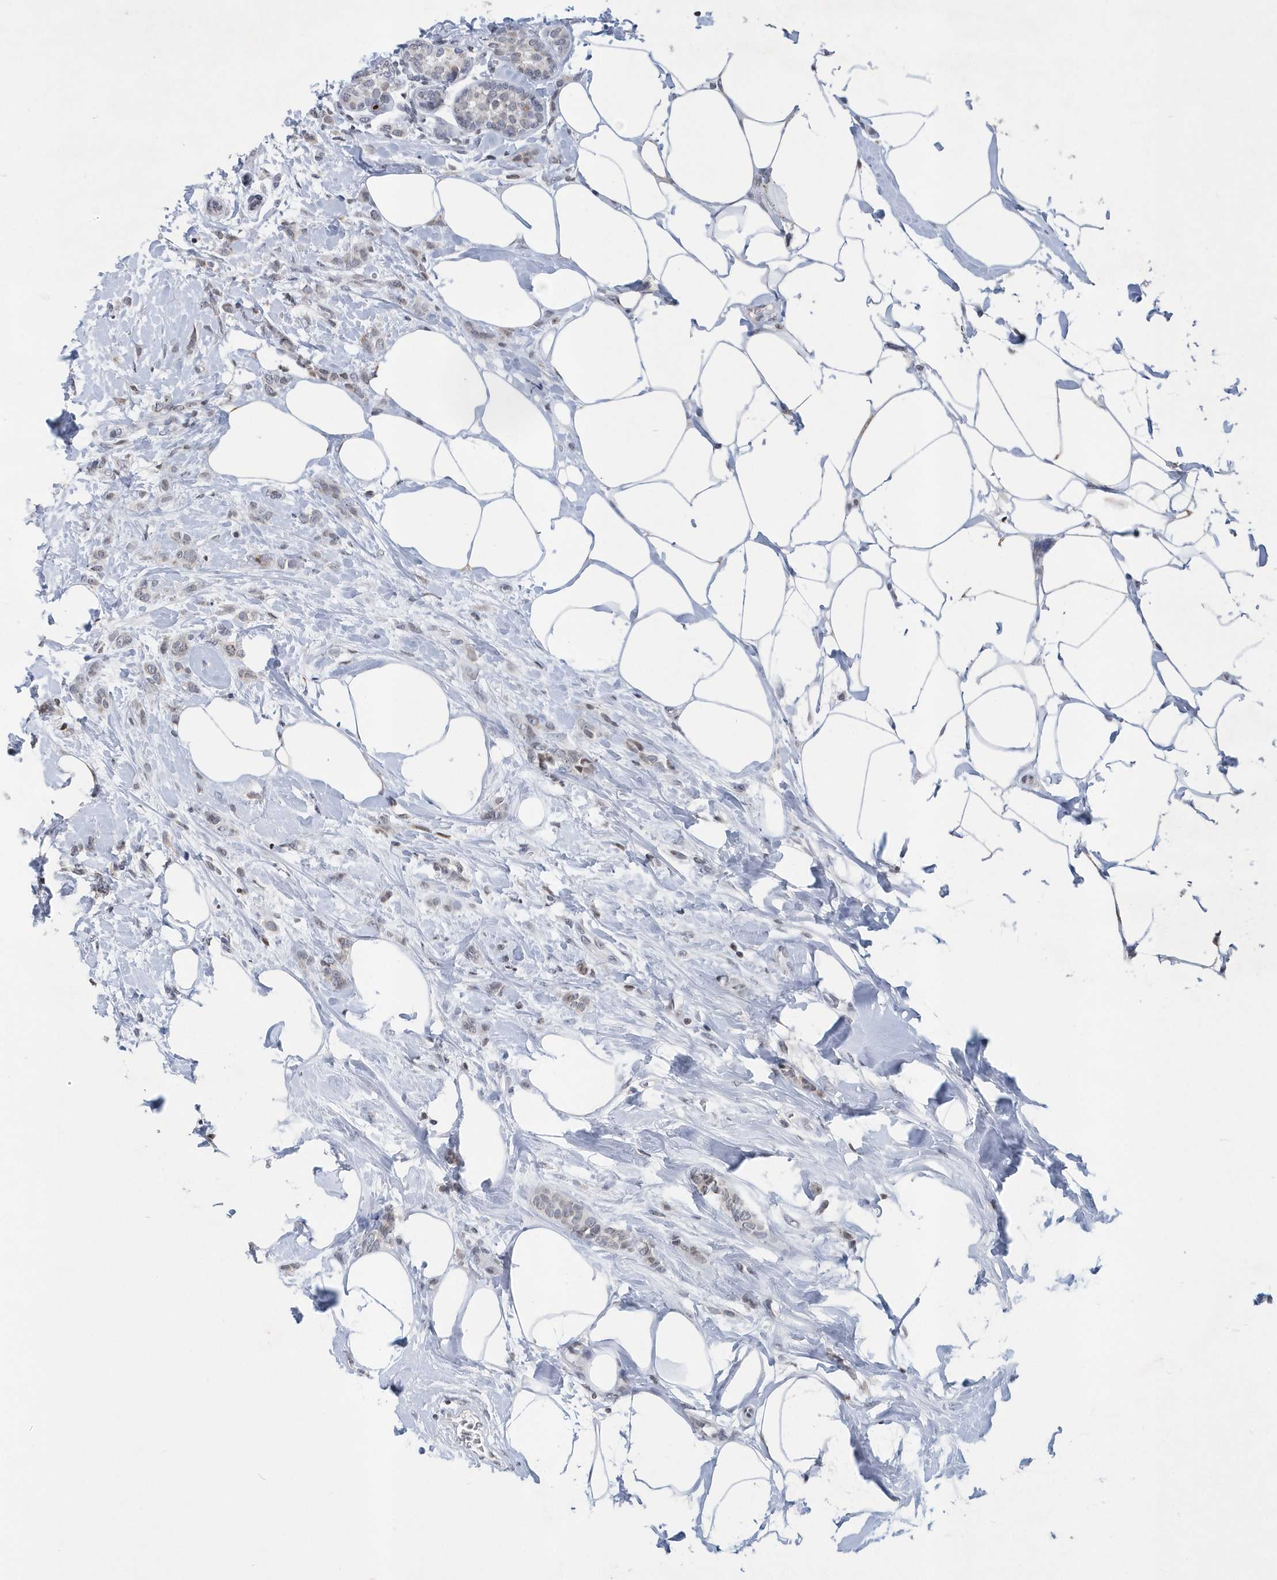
{"staining": {"intensity": "weak", "quantity": "<25%", "location": "cytoplasmic/membranous"}, "tissue": "breast cancer", "cell_type": "Tumor cells", "image_type": "cancer", "snomed": [{"axis": "morphology", "description": "Lobular carcinoma, in situ"}, {"axis": "morphology", "description": "Lobular carcinoma"}, {"axis": "topography", "description": "Breast"}], "caption": "A high-resolution micrograph shows IHC staining of breast cancer, which exhibits no significant positivity in tumor cells.", "gene": "VWA5B2", "patient": {"sex": "female", "age": 41}}